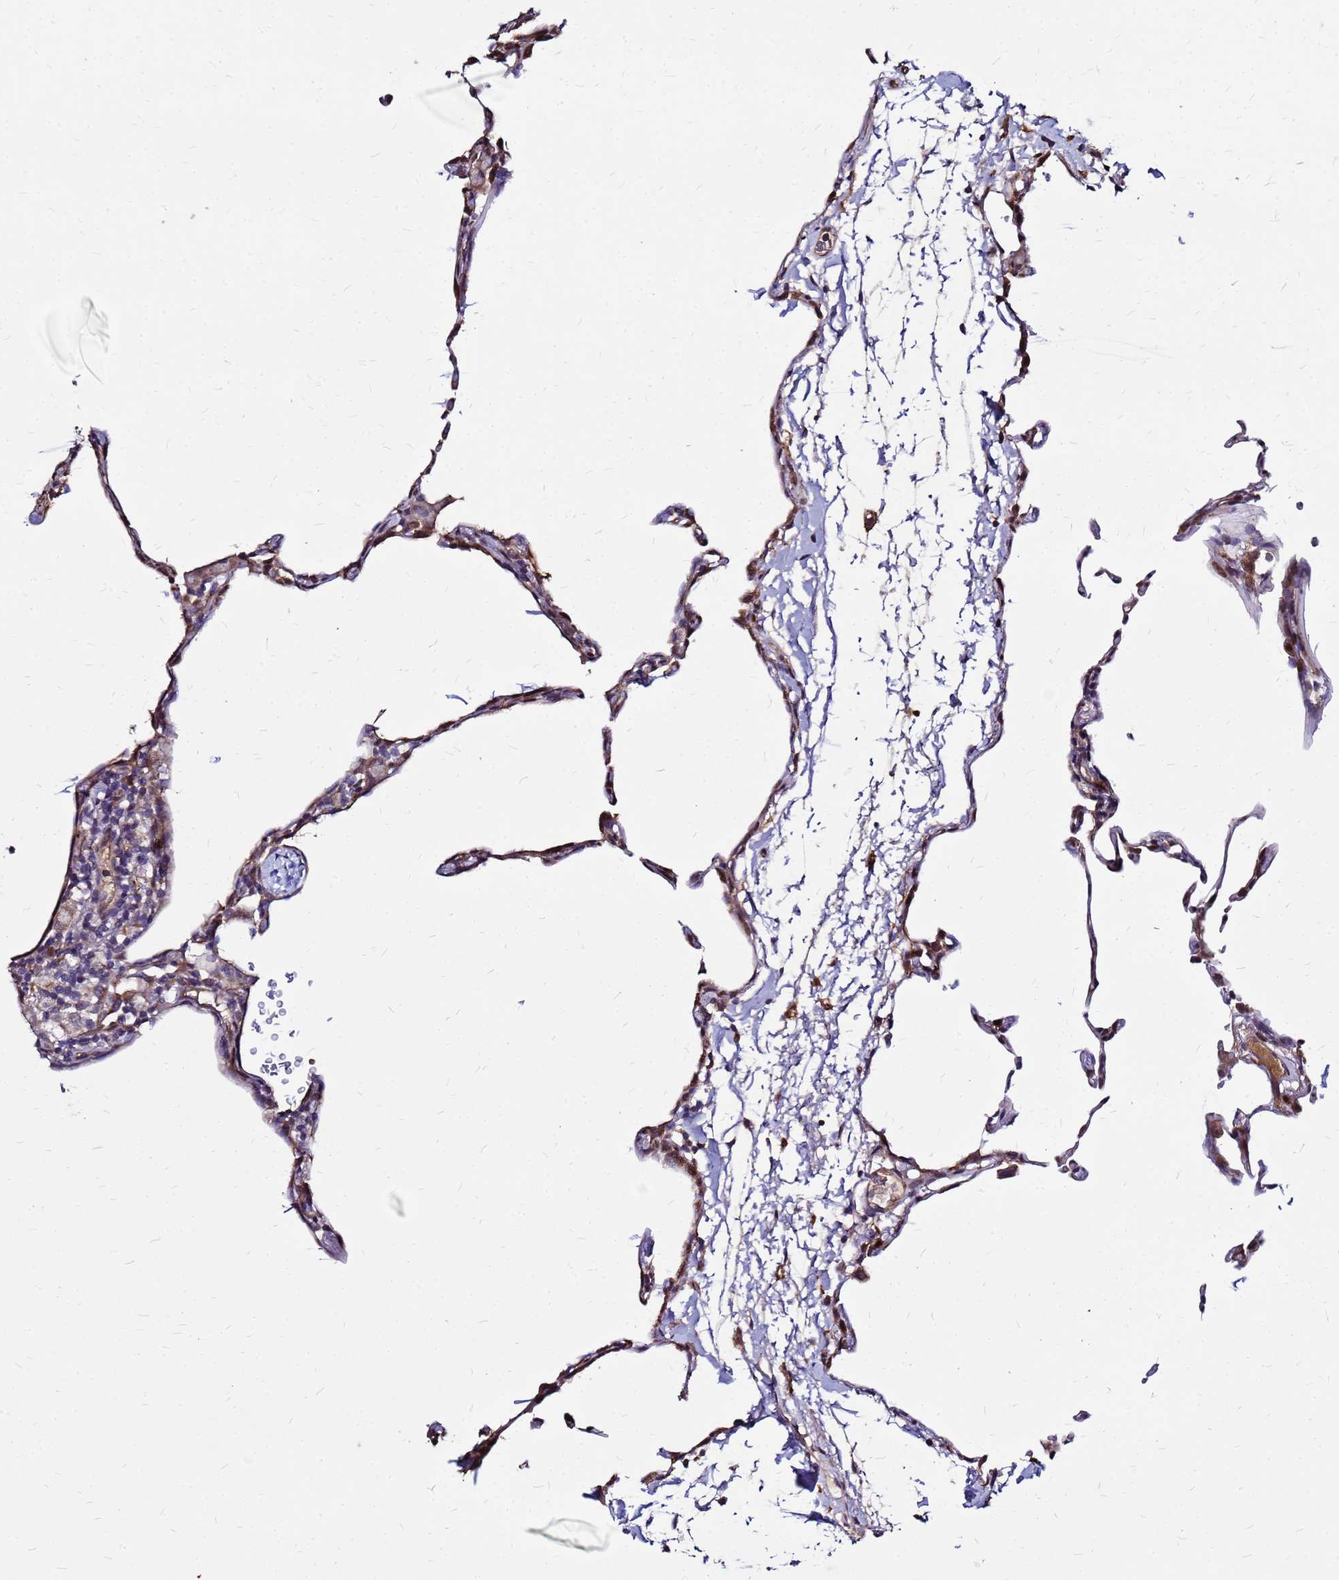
{"staining": {"intensity": "moderate", "quantity": "25%-75%", "location": "cytoplasmic/membranous"}, "tissue": "lung", "cell_type": "Alveolar cells", "image_type": "normal", "snomed": [{"axis": "morphology", "description": "Normal tissue, NOS"}, {"axis": "topography", "description": "Lung"}], "caption": "This photomicrograph exhibits immunohistochemistry (IHC) staining of unremarkable human lung, with medium moderate cytoplasmic/membranous staining in approximately 25%-75% of alveolar cells.", "gene": "ARHGEF35", "patient": {"sex": "female", "age": 57}}